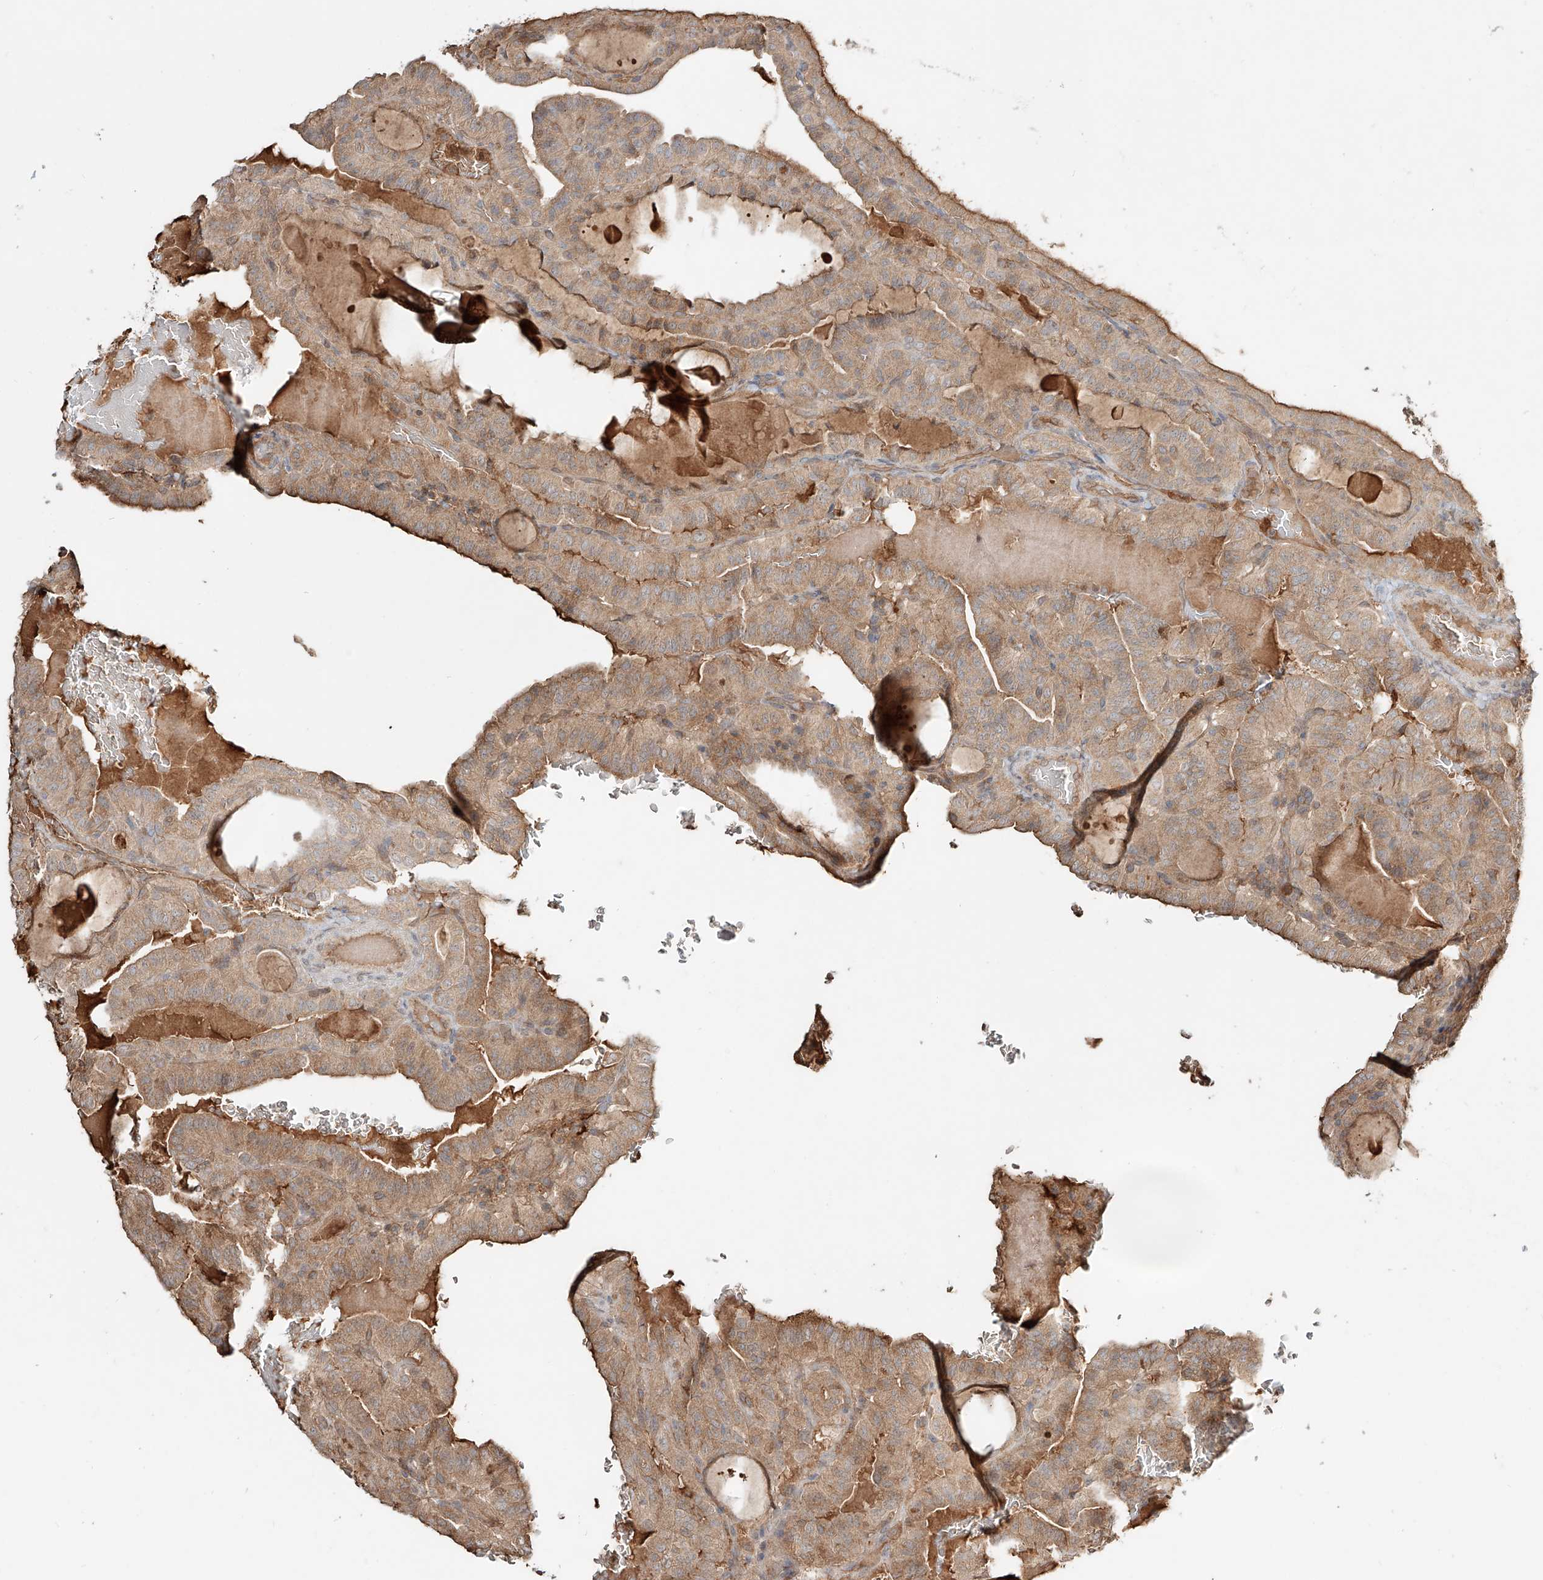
{"staining": {"intensity": "moderate", "quantity": ">75%", "location": "cytoplasmic/membranous"}, "tissue": "thyroid cancer", "cell_type": "Tumor cells", "image_type": "cancer", "snomed": [{"axis": "morphology", "description": "Papillary adenocarcinoma, NOS"}, {"axis": "topography", "description": "Thyroid gland"}], "caption": "Papillary adenocarcinoma (thyroid) was stained to show a protein in brown. There is medium levels of moderate cytoplasmic/membranous expression in approximately >75% of tumor cells. The staining was performed using DAB, with brown indicating positive protein expression. Nuclei are stained blue with hematoxylin.", "gene": "ERO1A", "patient": {"sex": "male", "age": 77}}